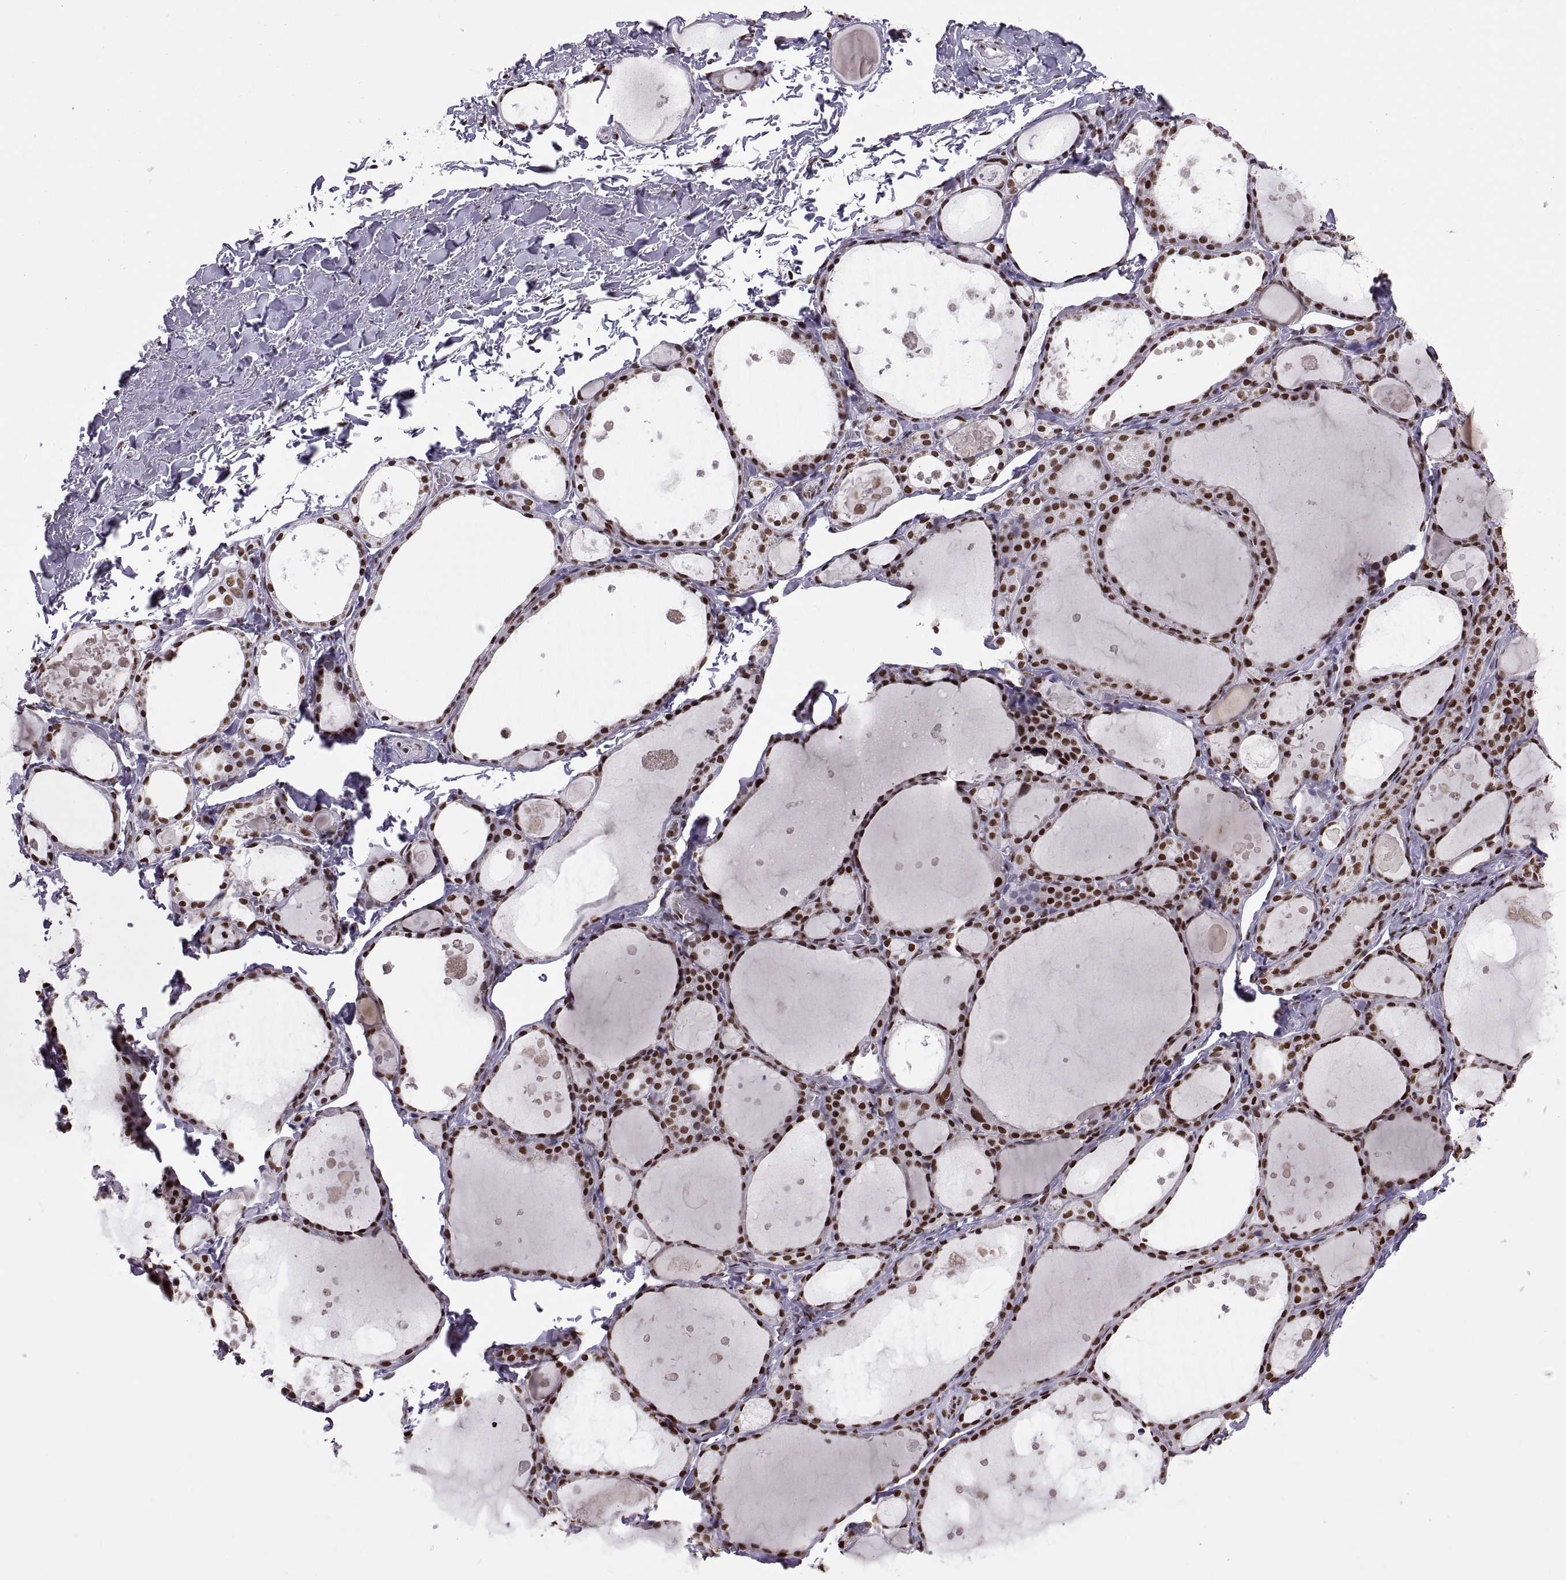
{"staining": {"intensity": "strong", "quantity": ">75%", "location": "nuclear"}, "tissue": "thyroid gland", "cell_type": "Glandular cells", "image_type": "normal", "snomed": [{"axis": "morphology", "description": "Normal tissue, NOS"}, {"axis": "topography", "description": "Thyroid gland"}], "caption": "Glandular cells reveal high levels of strong nuclear positivity in approximately >75% of cells in benign human thyroid gland. The staining was performed using DAB (3,3'-diaminobenzidine) to visualize the protein expression in brown, while the nuclei were stained in blue with hematoxylin (Magnification: 20x).", "gene": "SNAI1", "patient": {"sex": "male", "age": 68}}